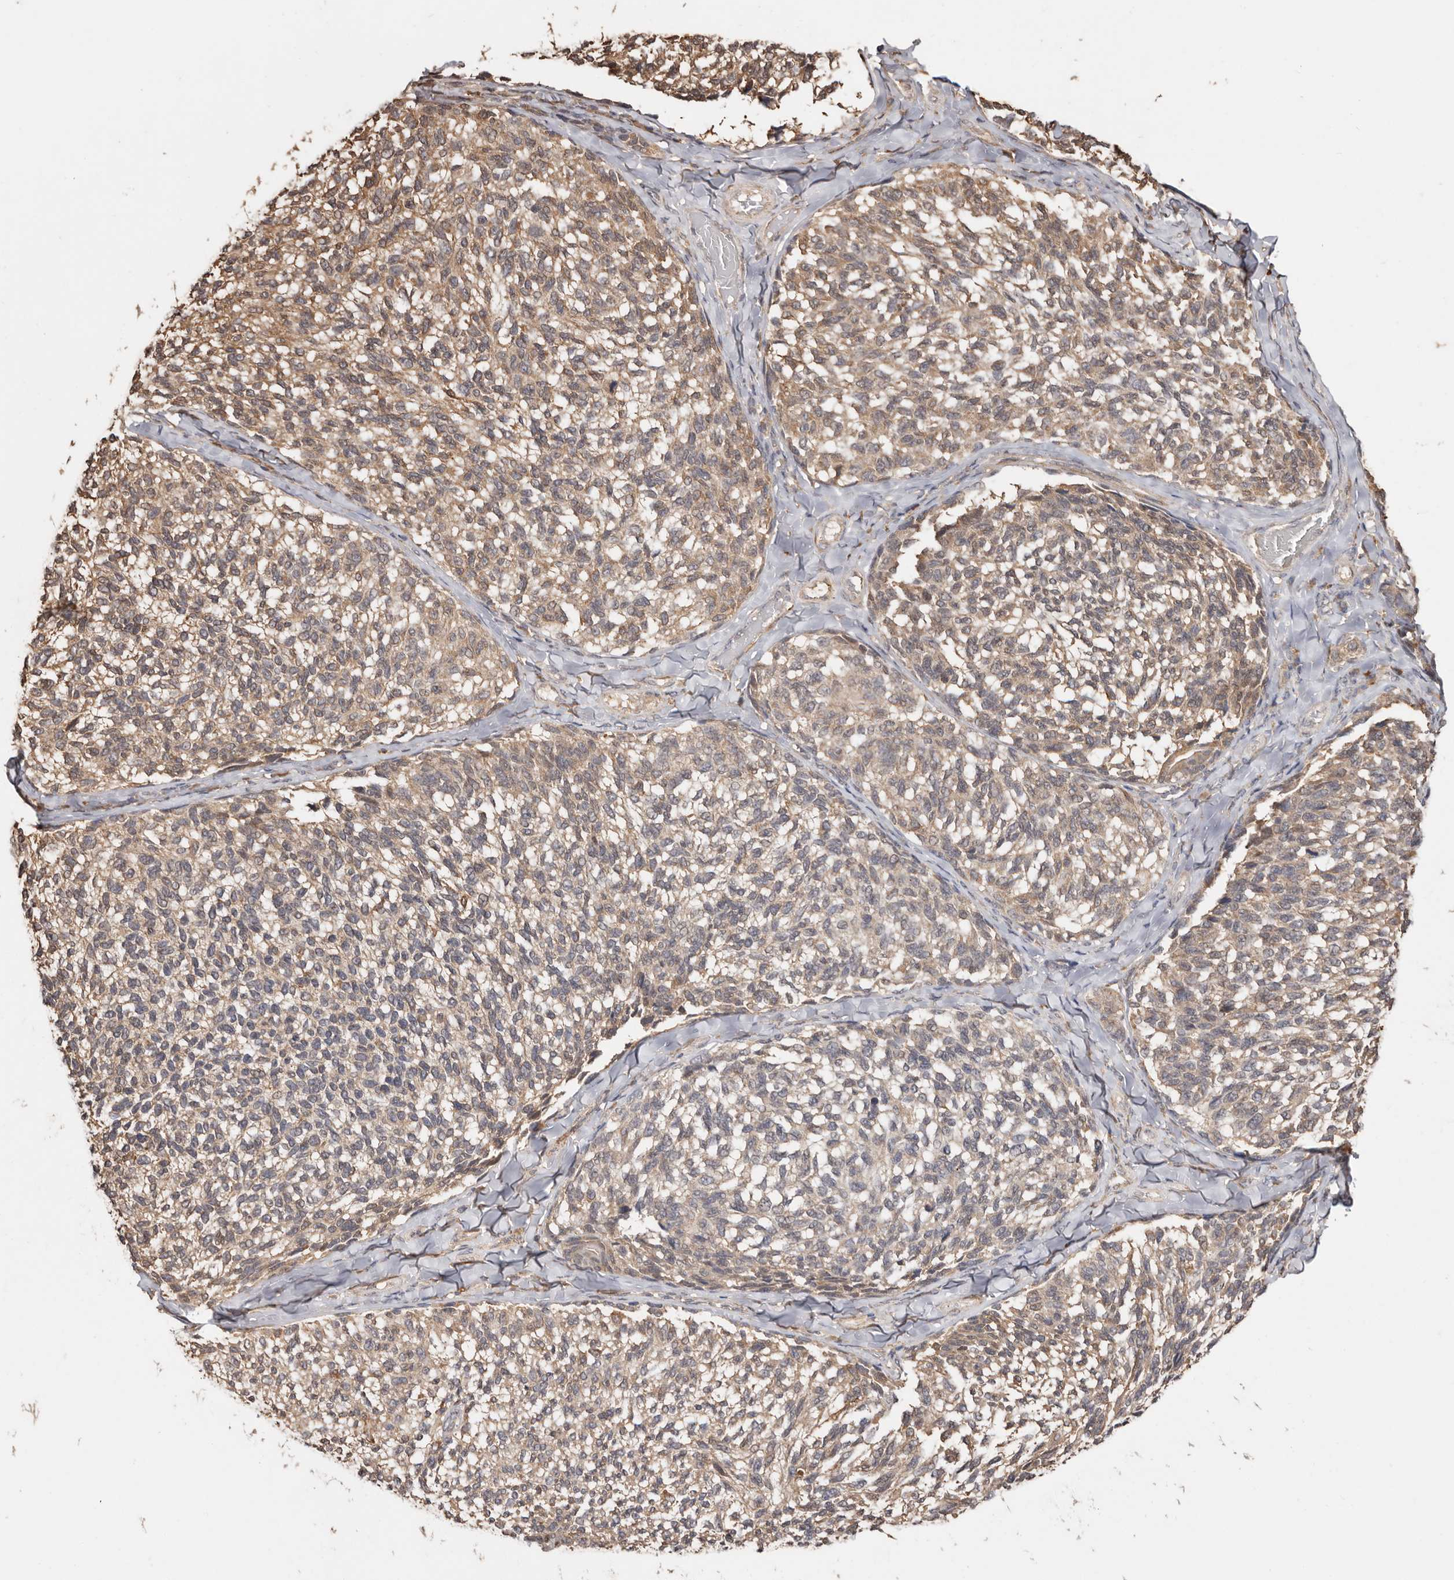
{"staining": {"intensity": "moderate", "quantity": ">75%", "location": "cytoplasmic/membranous"}, "tissue": "melanoma", "cell_type": "Tumor cells", "image_type": "cancer", "snomed": [{"axis": "morphology", "description": "Malignant melanoma, NOS"}, {"axis": "topography", "description": "Skin"}], "caption": "Immunohistochemistry of human malignant melanoma displays medium levels of moderate cytoplasmic/membranous staining in approximately >75% of tumor cells. The protein of interest is shown in brown color, while the nuclei are stained blue.", "gene": "RSPO2", "patient": {"sex": "female", "age": 73}}